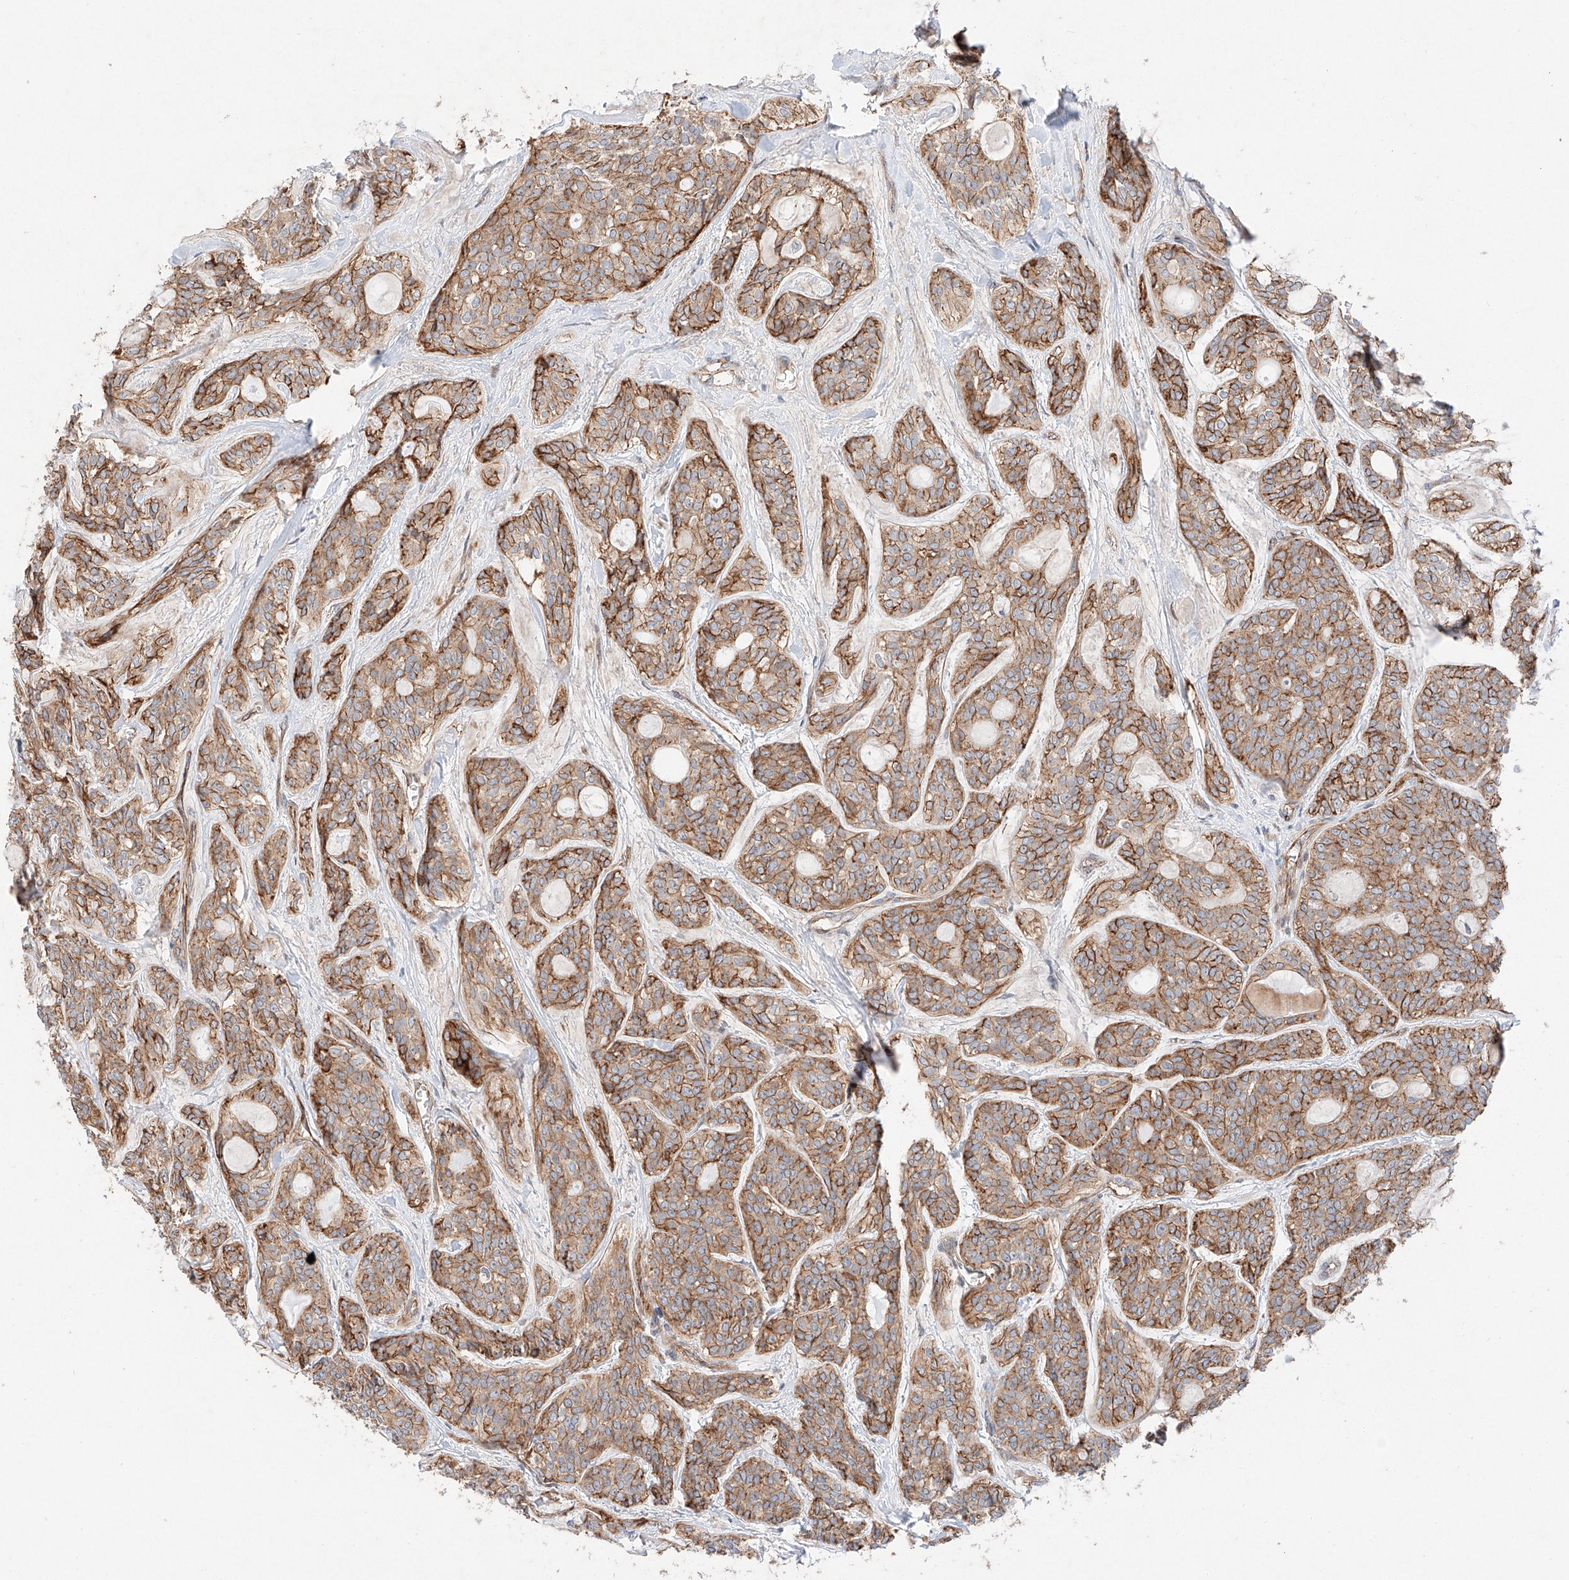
{"staining": {"intensity": "moderate", "quantity": ">75%", "location": "cytoplasmic/membranous"}, "tissue": "head and neck cancer", "cell_type": "Tumor cells", "image_type": "cancer", "snomed": [{"axis": "morphology", "description": "Adenocarcinoma, NOS"}, {"axis": "topography", "description": "Head-Neck"}], "caption": "Immunohistochemistry (IHC) histopathology image of head and neck cancer (adenocarcinoma) stained for a protein (brown), which demonstrates medium levels of moderate cytoplasmic/membranous expression in approximately >75% of tumor cells.", "gene": "MINDY4", "patient": {"sex": "male", "age": 66}}